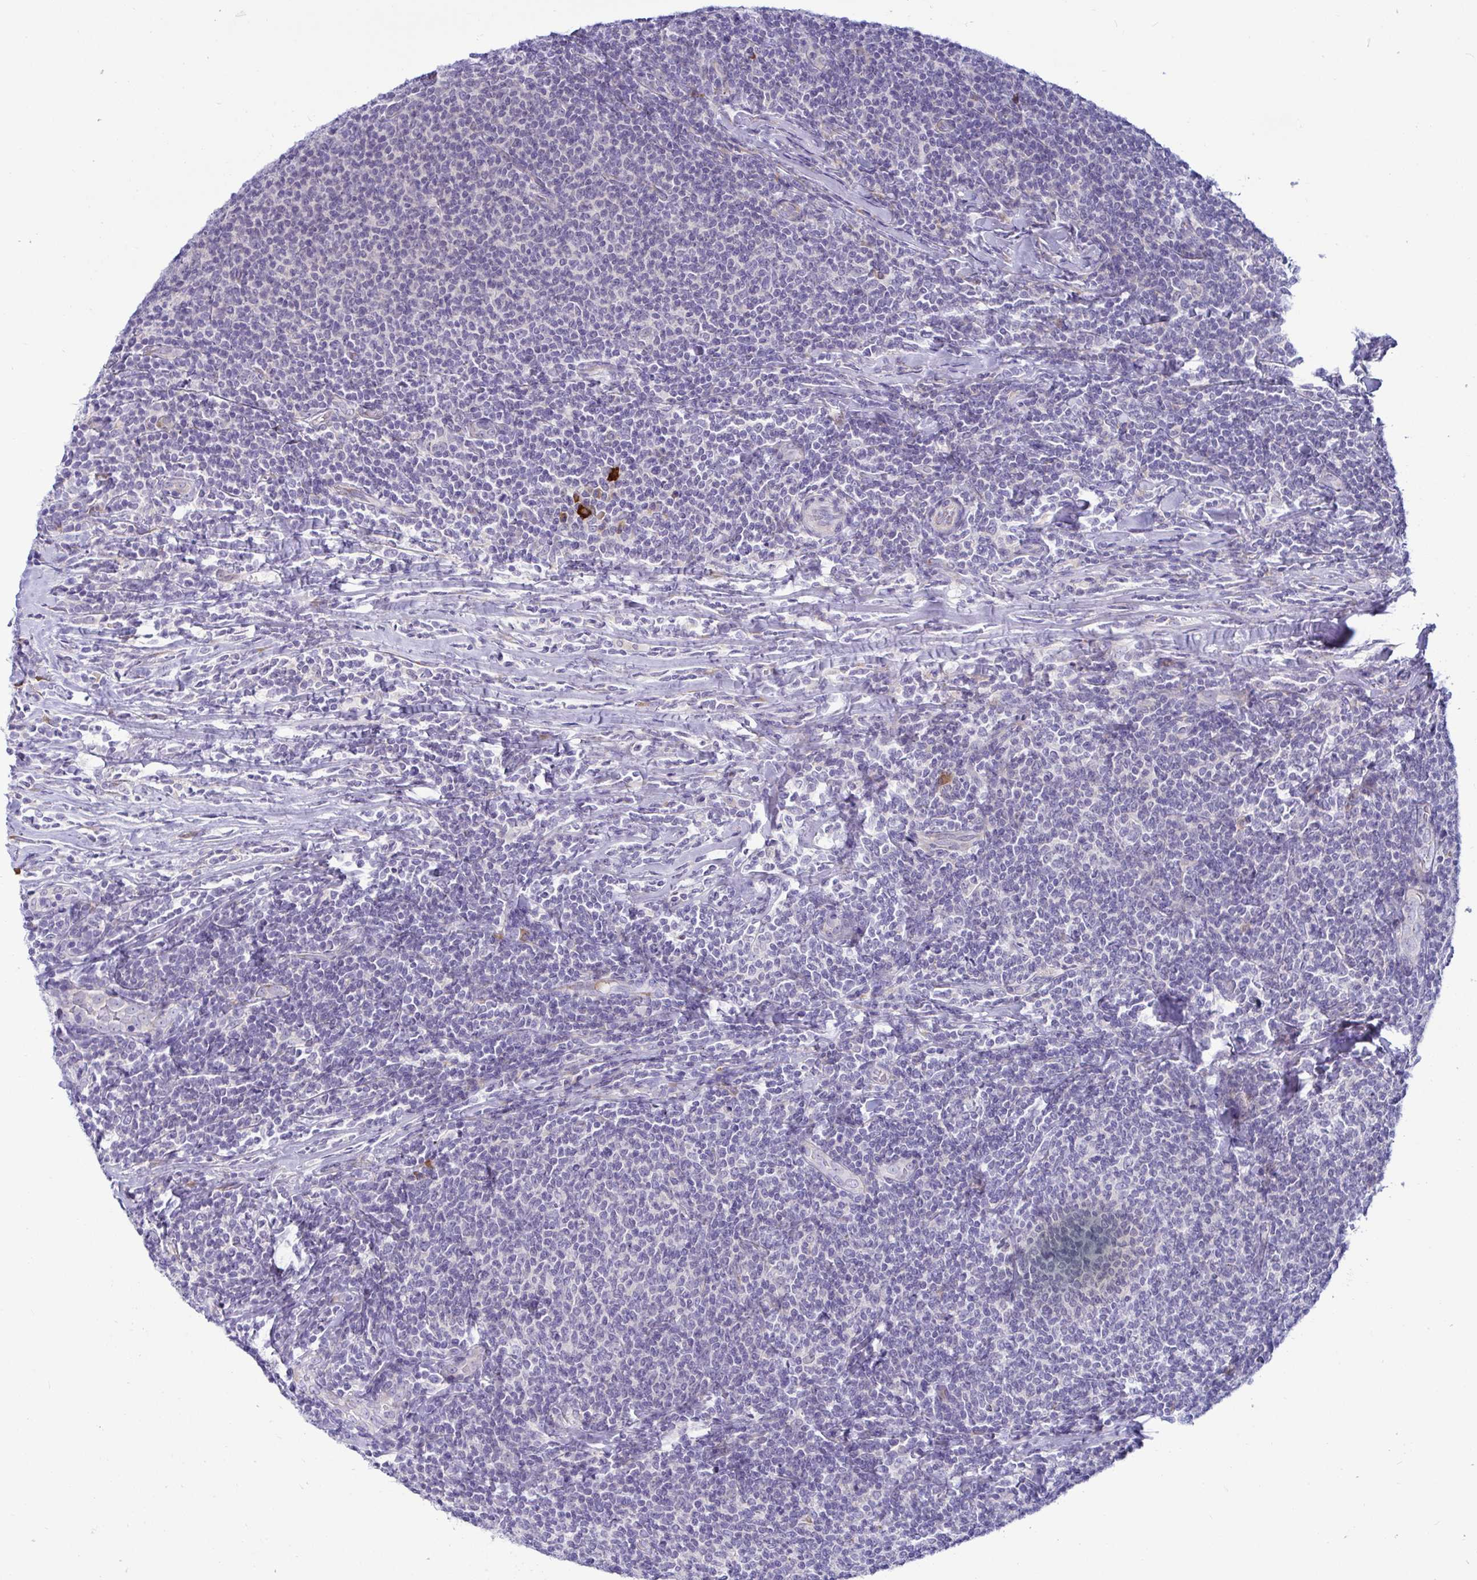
{"staining": {"intensity": "negative", "quantity": "none", "location": "none"}, "tissue": "lymphoma", "cell_type": "Tumor cells", "image_type": "cancer", "snomed": [{"axis": "morphology", "description": "Malignant lymphoma, non-Hodgkin's type, Low grade"}, {"axis": "topography", "description": "Lymph node"}], "caption": "There is no significant staining in tumor cells of lymphoma.", "gene": "TFPI2", "patient": {"sex": "male", "age": 52}}